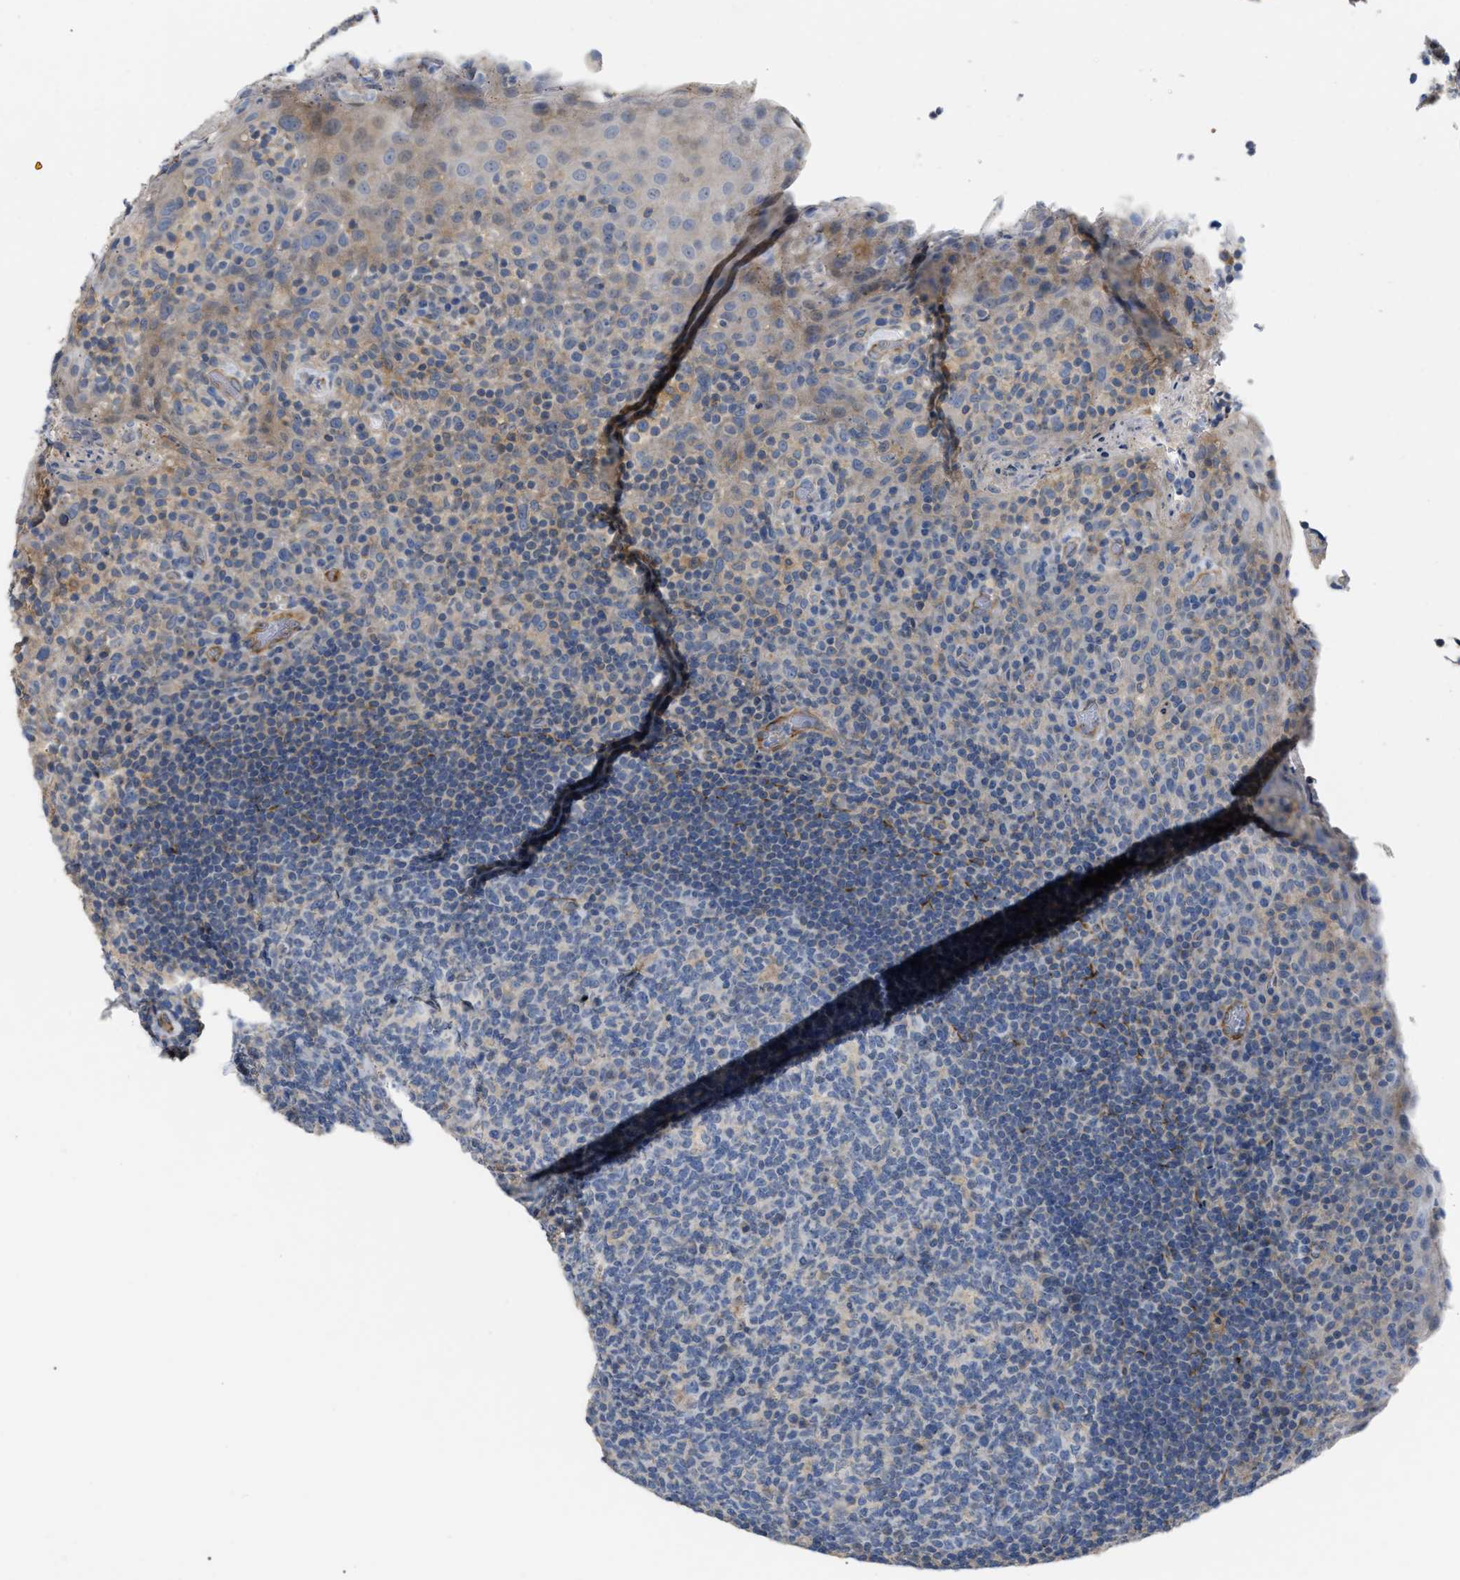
{"staining": {"intensity": "negative", "quantity": "none", "location": "none"}, "tissue": "tonsil", "cell_type": "Germinal center cells", "image_type": "normal", "snomed": [{"axis": "morphology", "description": "Normal tissue, NOS"}, {"axis": "topography", "description": "Tonsil"}], "caption": "This is an immunohistochemistry (IHC) micrograph of normal human tonsil. There is no positivity in germinal center cells.", "gene": "DHX58", "patient": {"sex": "male", "age": 17}}